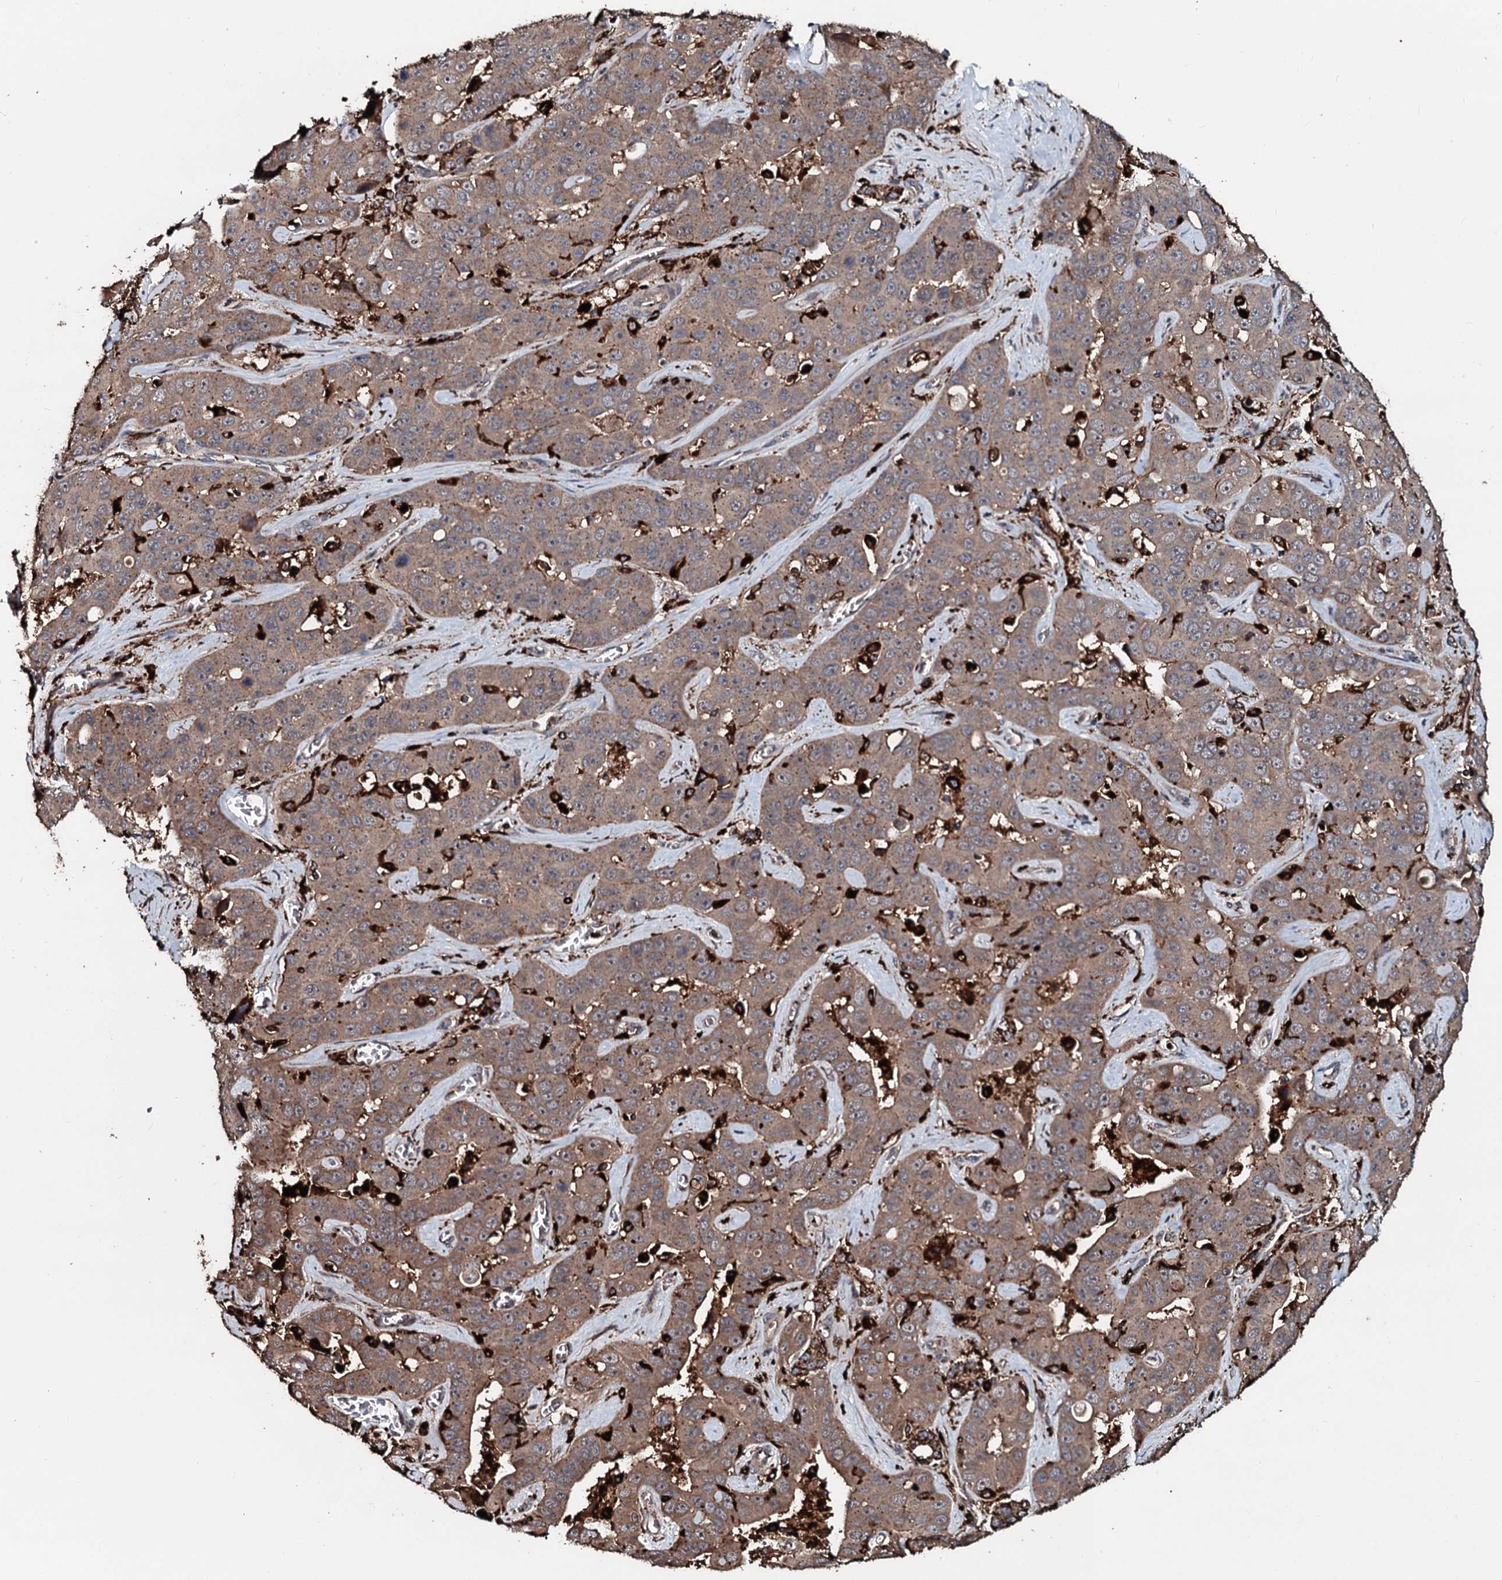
{"staining": {"intensity": "moderate", "quantity": ">75%", "location": "cytoplasmic/membranous"}, "tissue": "liver cancer", "cell_type": "Tumor cells", "image_type": "cancer", "snomed": [{"axis": "morphology", "description": "Cholangiocarcinoma"}, {"axis": "topography", "description": "Liver"}], "caption": "Immunohistochemical staining of liver cancer exhibits medium levels of moderate cytoplasmic/membranous protein expression in approximately >75% of tumor cells. (DAB (3,3'-diaminobenzidine) = brown stain, brightfield microscopy at high magnification).", "gene": "TPGS2", "patient": {"sex": "female", "age": 52}}